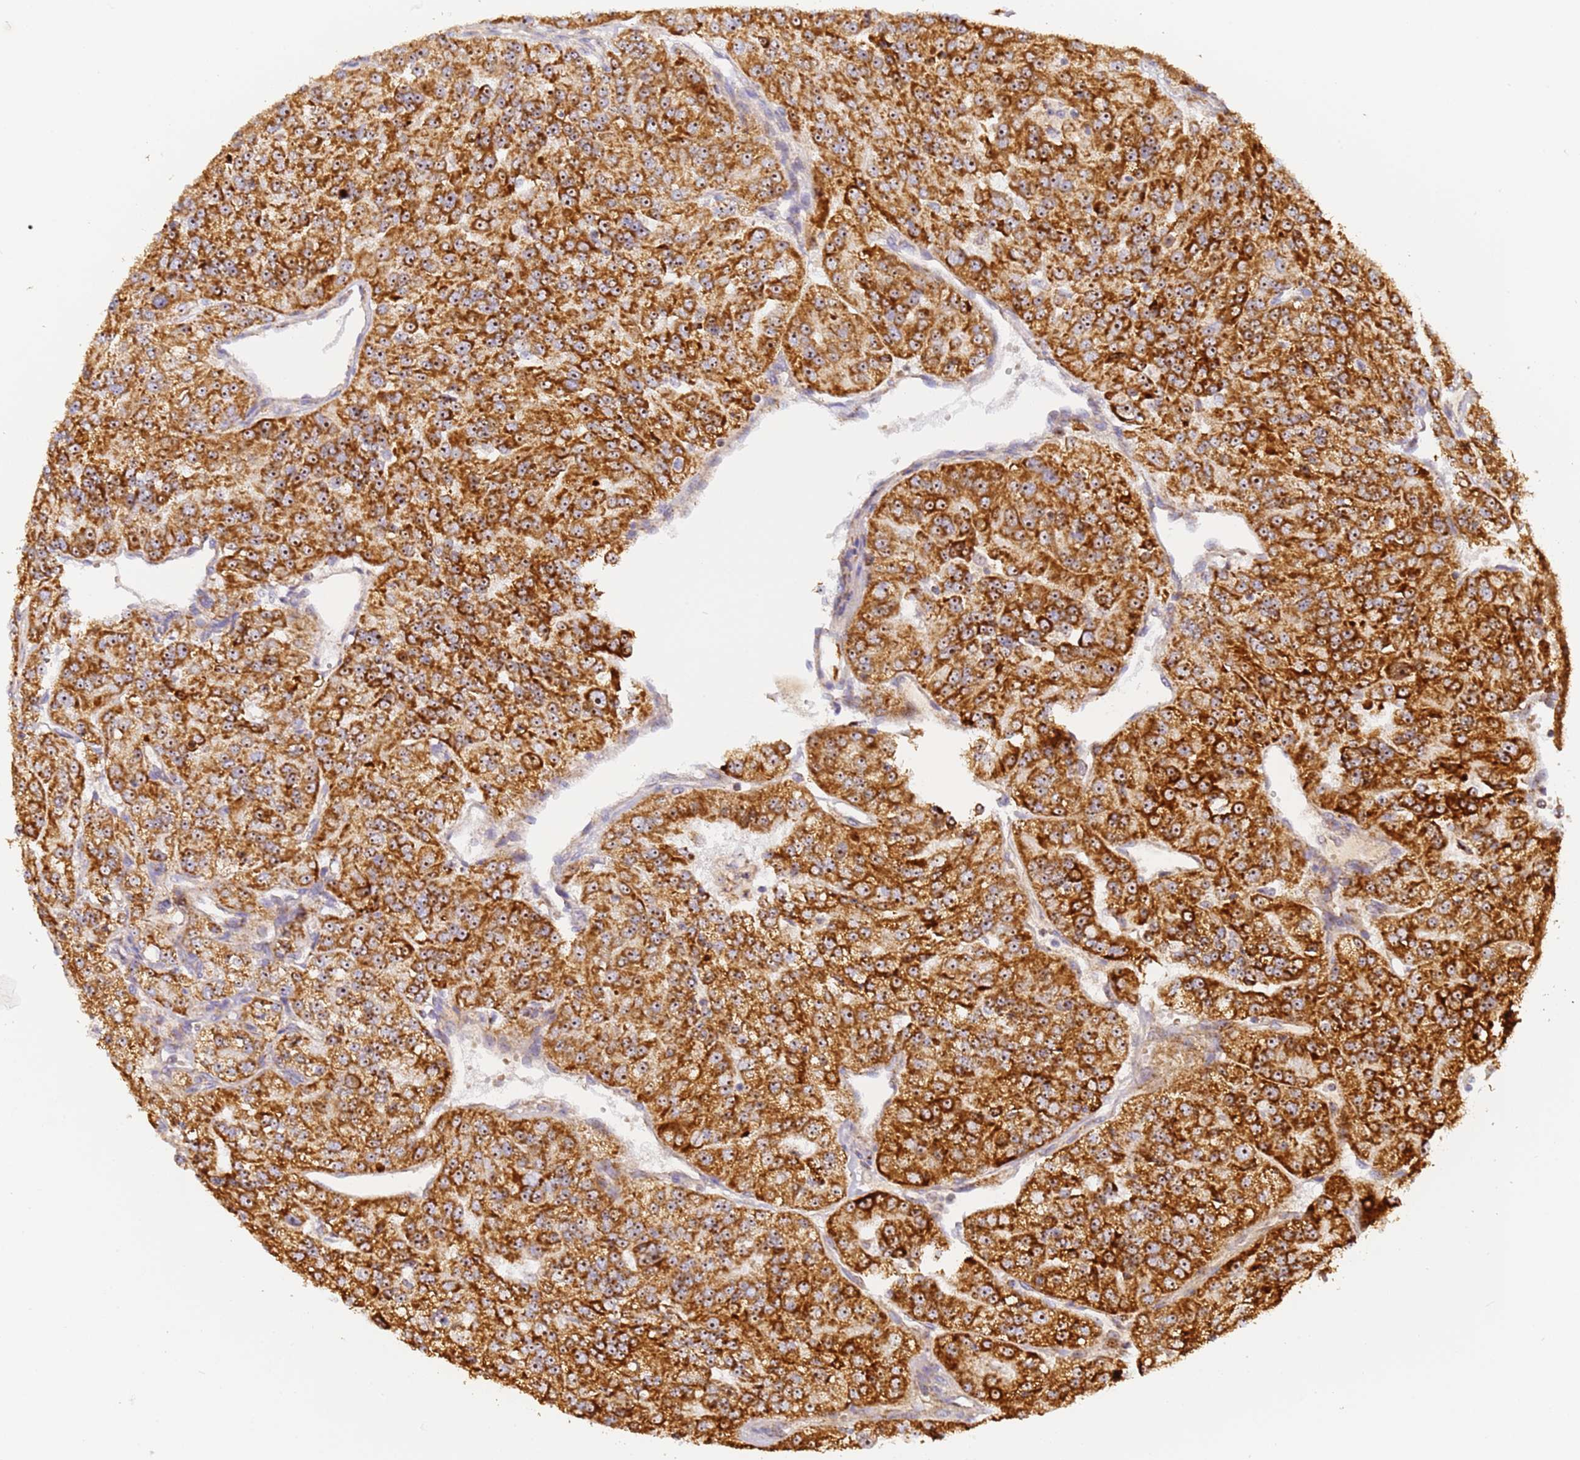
{"staining": {"intensity": "strong", "quantity": ">75%", "location": "cytoplasmic/membranous,nuclear"}, "tissue": "renal cancer", "cell_type": "Tumor cells", "image_type": "cancer", "snomed": [{"axis": "morphology", "description": "Adenocarcinoma, NOS"}, {"axis": "topography", "description": "Kidney"}], "caption": "Tumor cells demonstrate high levels of strong cytoplasmic/membranous and nuclear expression in about >75% of cells in human renal cancer (adenocarcinoma).", "gene": "FRG2C", "patient": {"sex": "female", "age": 63}}